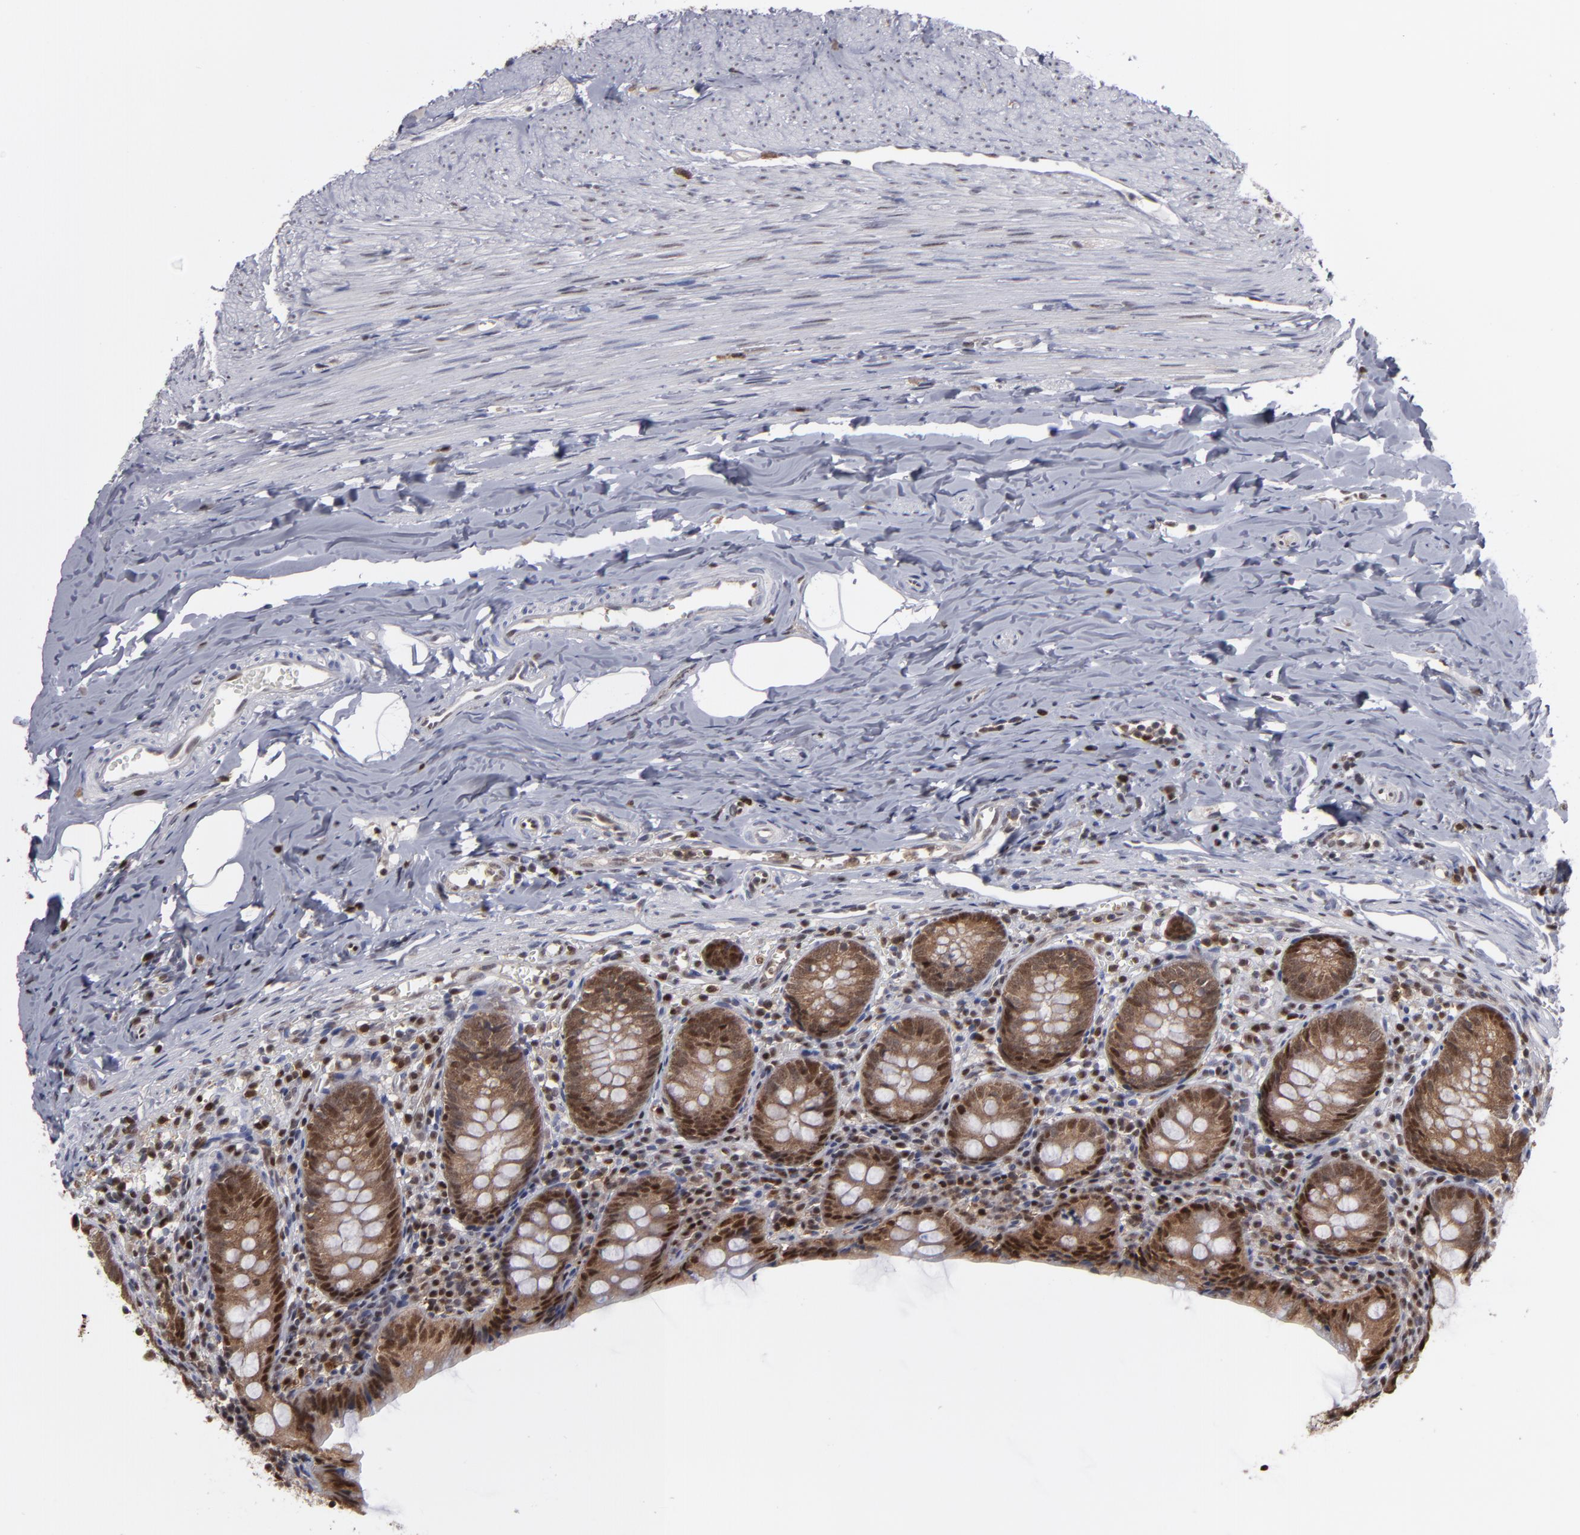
{"staining": {"intensity": "moderate", "quantity": ">75%", "location": "cytoplasmic/membranous,nuclear"}, "tissue": "appendix", "cell_type": "Glandular cells", "image_type": "normal", "snomed": [{"axis": "morphology", "description": "Normal tissue, NOS"}, {"axis": "topography", "description": "Appendix"}], "caption": "An image of appendix stained for a protein reveals moderate cytoplasmic/membranous,nuclear brown staining in glandular cells. The staining was performed using DAB, with brown indicating positive protein expression. Nuclei are stained blue with hematoxylin.", "gene": "GSR", "patient": {"sex": "female", "age": 10}}